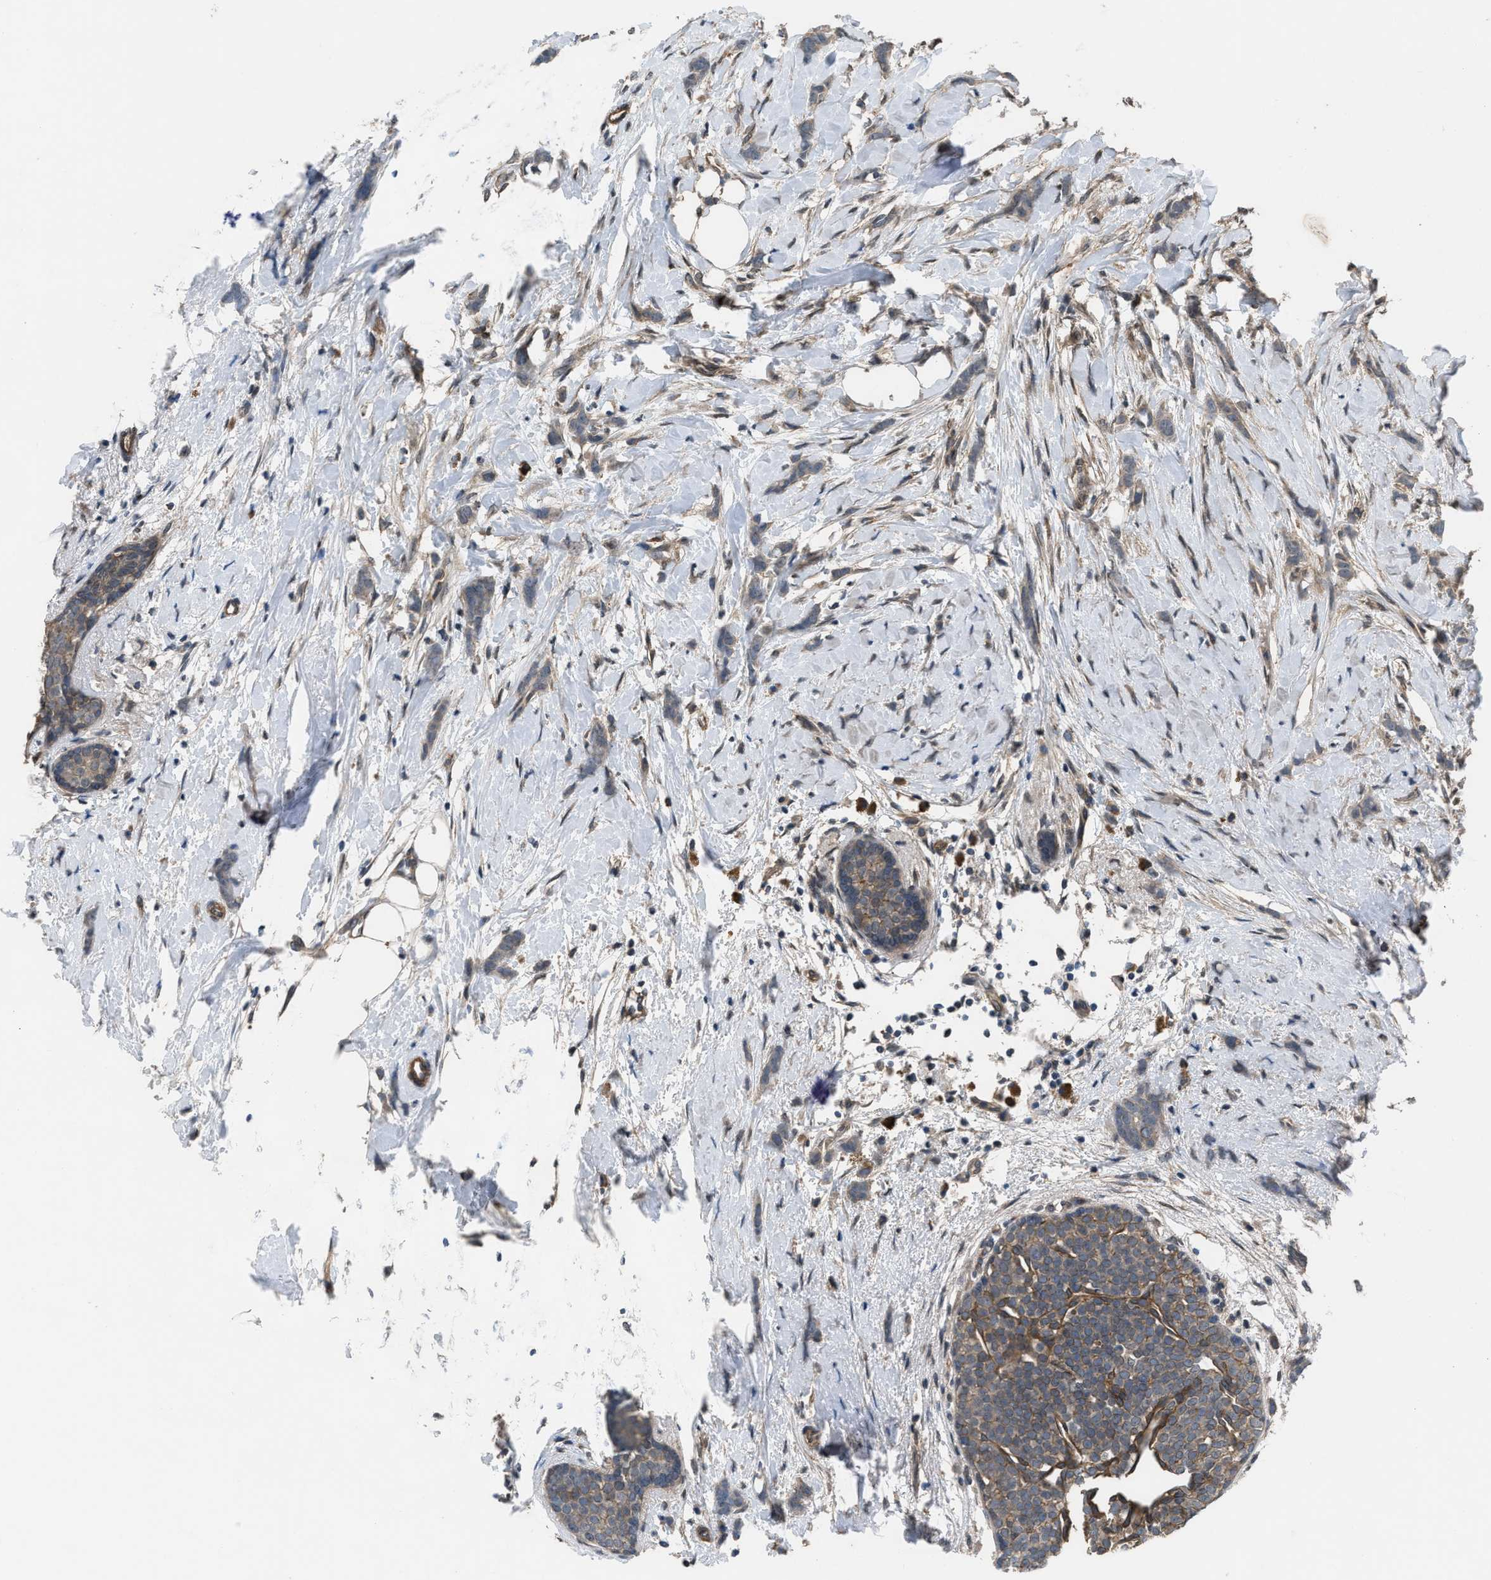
{"staining": {"intensity": "weak", "quantity": ">75%", "location": "cytoplasmic/membranous"}, "tissue": "breast cancer", "cell_type": "Tumor cells", "image_type": "cancer", "snomed": [{"axis": "morphology", "description": "Lobular carcinoma, in situ"}, {"axis": "morphology", "description": "Lobular carcinoma"}, {"axis": "topography", "description": "Breast"}], "caption": "About >75% of tumor cells in human breast cancer (lobular carcinoma) reveal weak cytoplasmic/membranous protein staining as visualized by brown immunohistochemical staining.", "gene": "UTRN", "patient": {"sex": "female", "age": 41}}